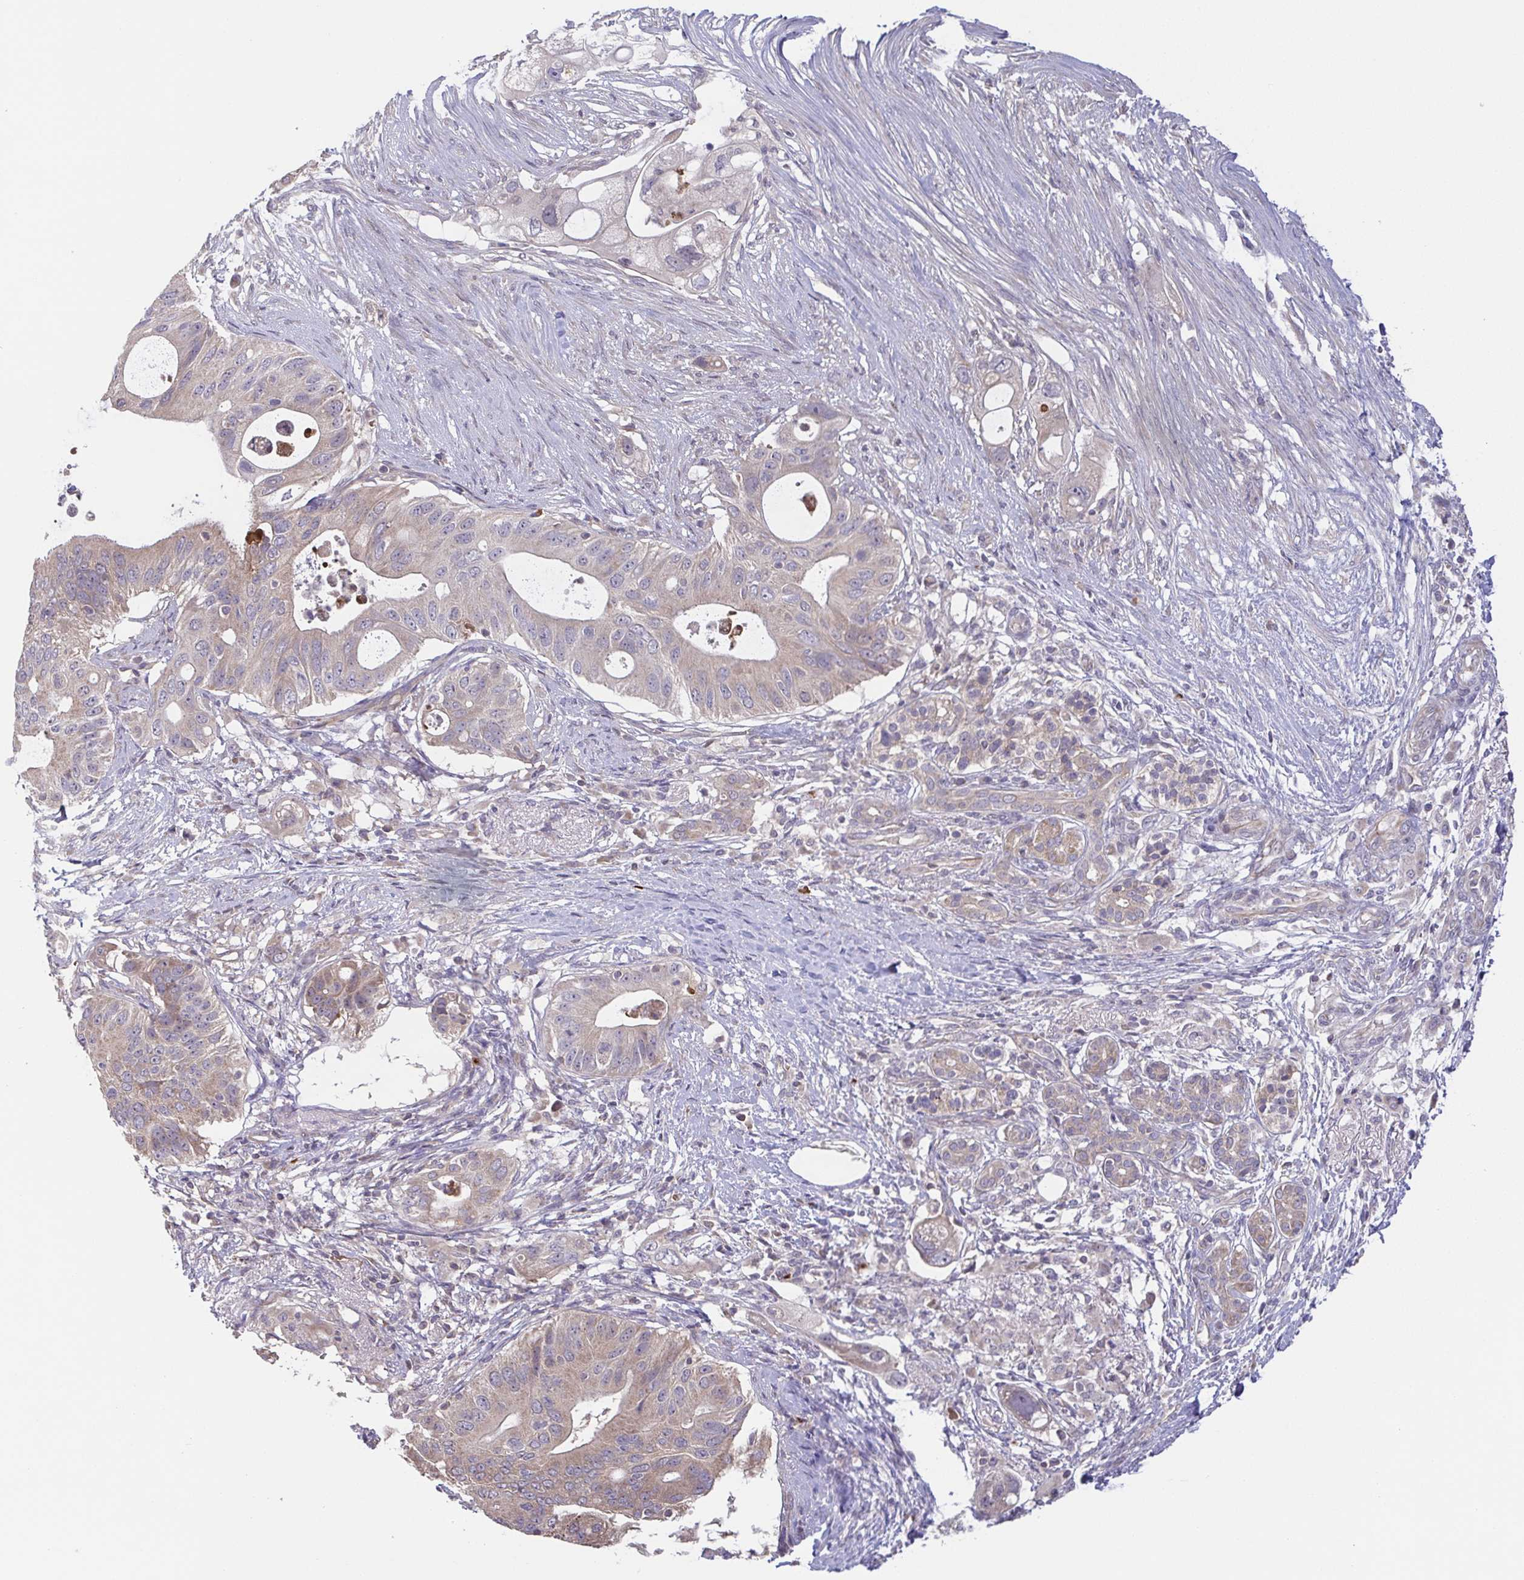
{"staining": {"intensity": "weak", "quantity": ">75%", "location": "cytoplasmic/membranous"}, "tissue": "pancreatic cancer", "cell_type": "Tumor cells", "image_type": "cancer", "snomed": [{"axis": "morphology", "description": "Adenocarcinoma, NOS"}, {"axis": "topography", "description": "Pancreas"}], "caption": "Pancreatic cancer was stained to show a protein in brown. There is low levels of weak cytoplasmic/membranous positivity in approximately >75% of tumor cells.", "gene": "OSBPL7", "patient": {"sex": "female", "age": 72}}